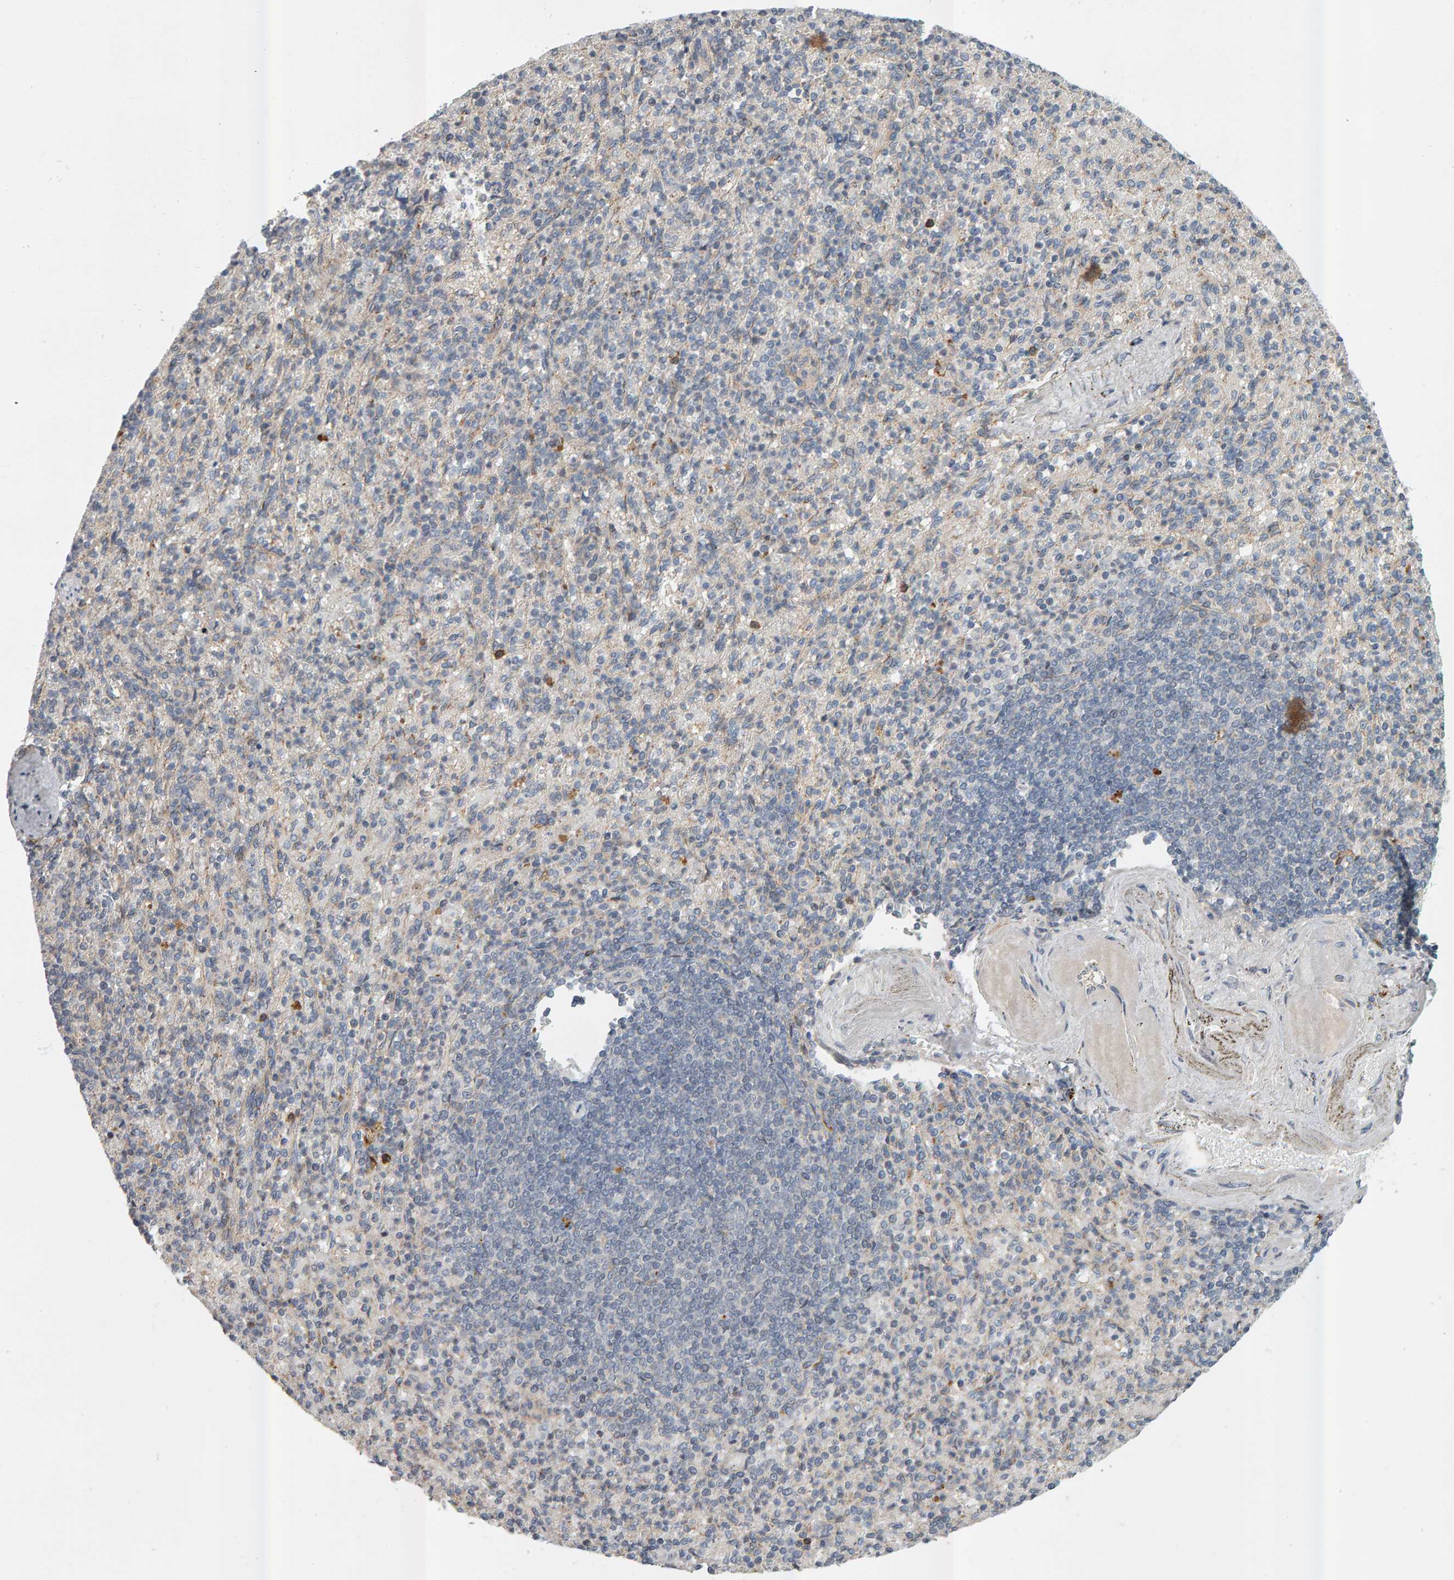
{"staining": {"intensity": "negative", "quantity": "none", "location": "none"}, "tissue": "spleen", "cell_type": "Cells in red pulp", "image_type": "normal", "snomed": [{"axis": "morphology", "description": "Normal tissue, NOS"}, {"axis": "topography", "description": "Spleen"}], "caption": "IHC histopathology image of normal spleen: human spleen stained with DAB (3,3'-diaminobenzidine) reveals no significant protein staining in cells in red pulp.", "gene": "ZNF160", "patient": {"sex": "female", "age": 74}}